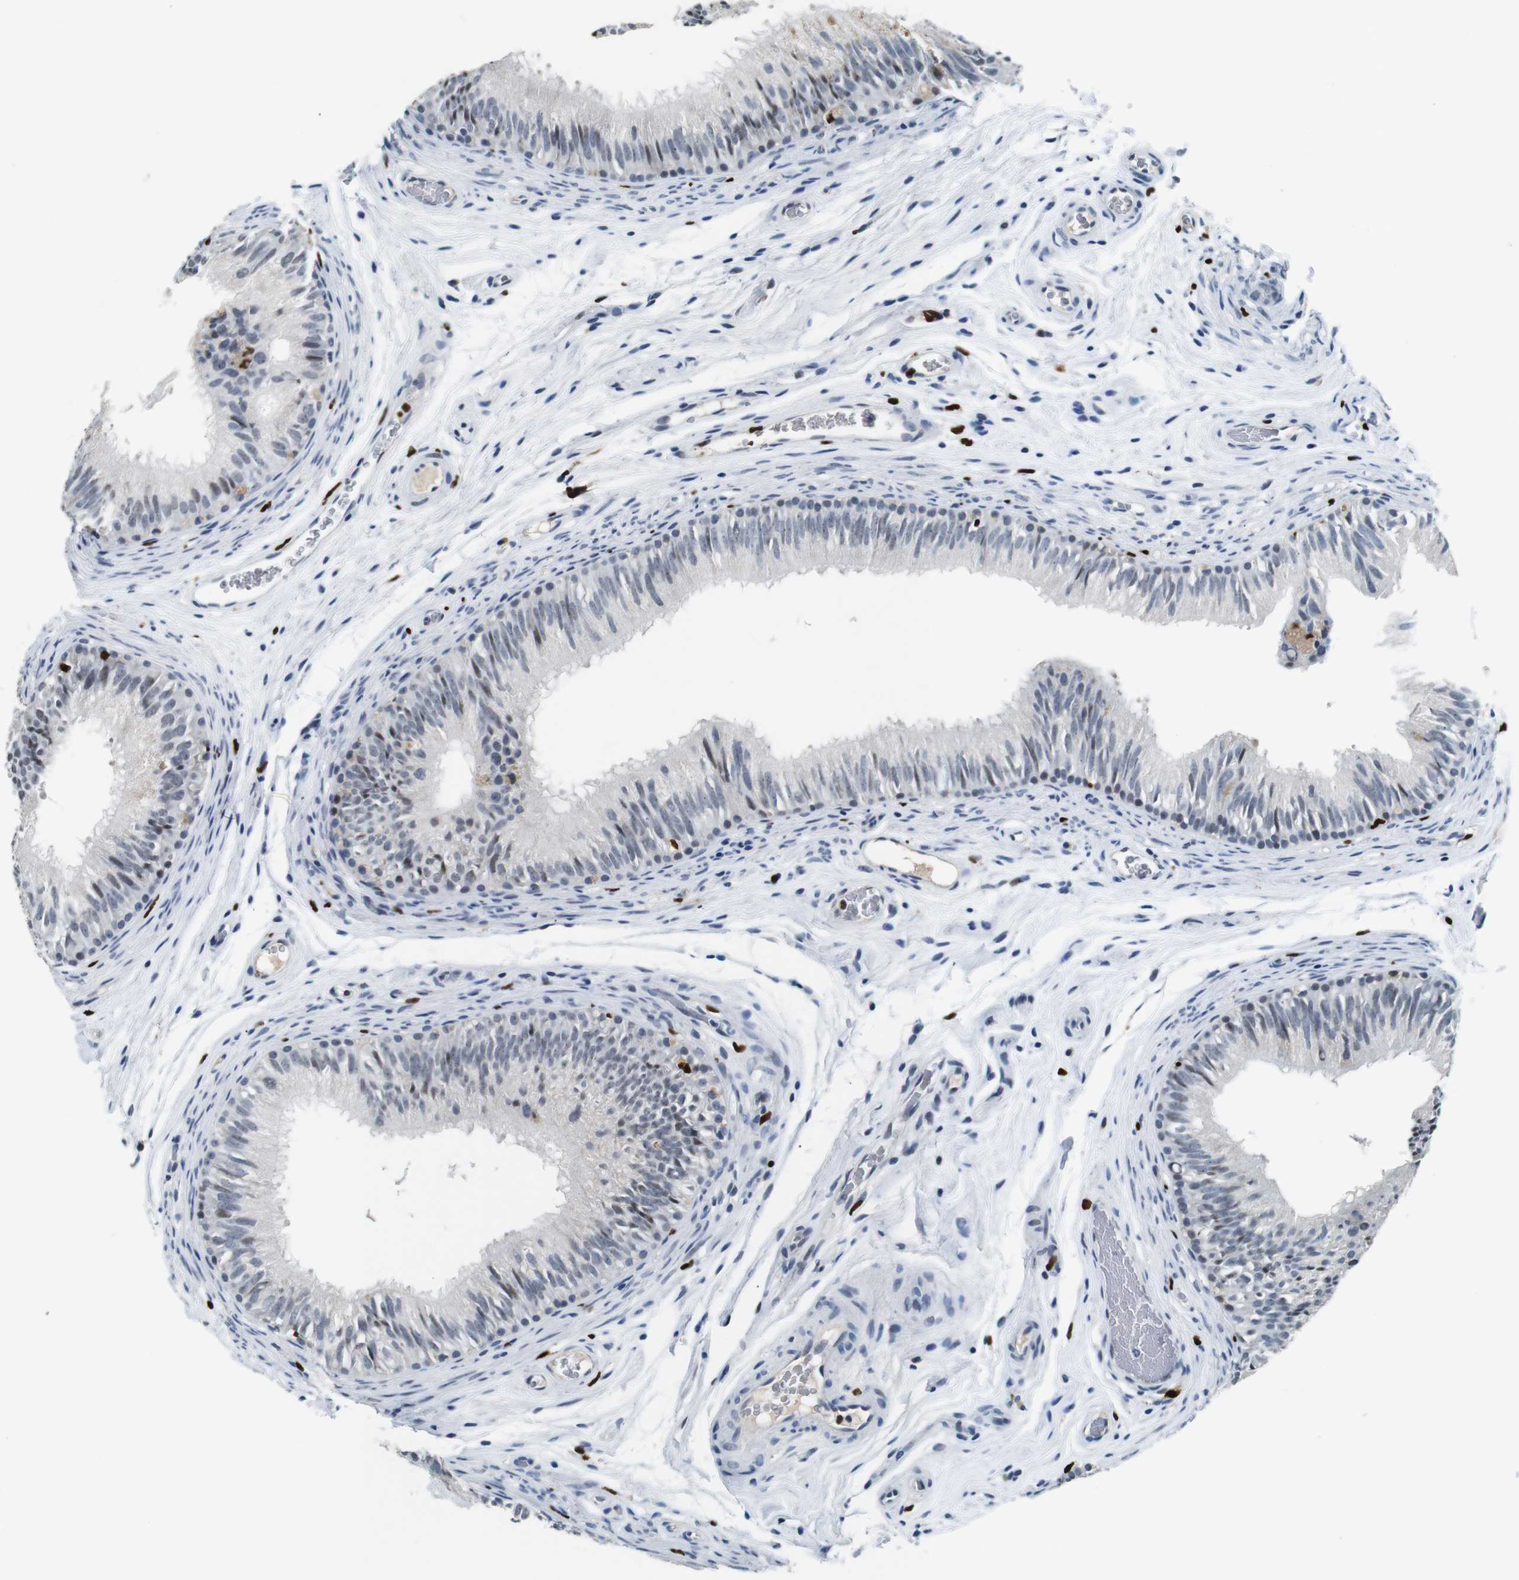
{"staining": {"intensity": "moderate", "quantity": "<25%", "location": "cytoplasmic/membranous"}, "tissue": "epididymis", "cell_type": "Glandular cells", "image_type": "normal", "snomed": [{"axis": "morphology", "description": "Normal tissue, NOS"}, {"axis": "topography", "description": "Epididymis"}], "caption": "Glandular cells exhibit low levels of moderate cytoplasmic/membranous staining in about <25% of cells in normal epididymis.", "gene": "IRF8", "patient": {"sex": "male", "age": 36}}